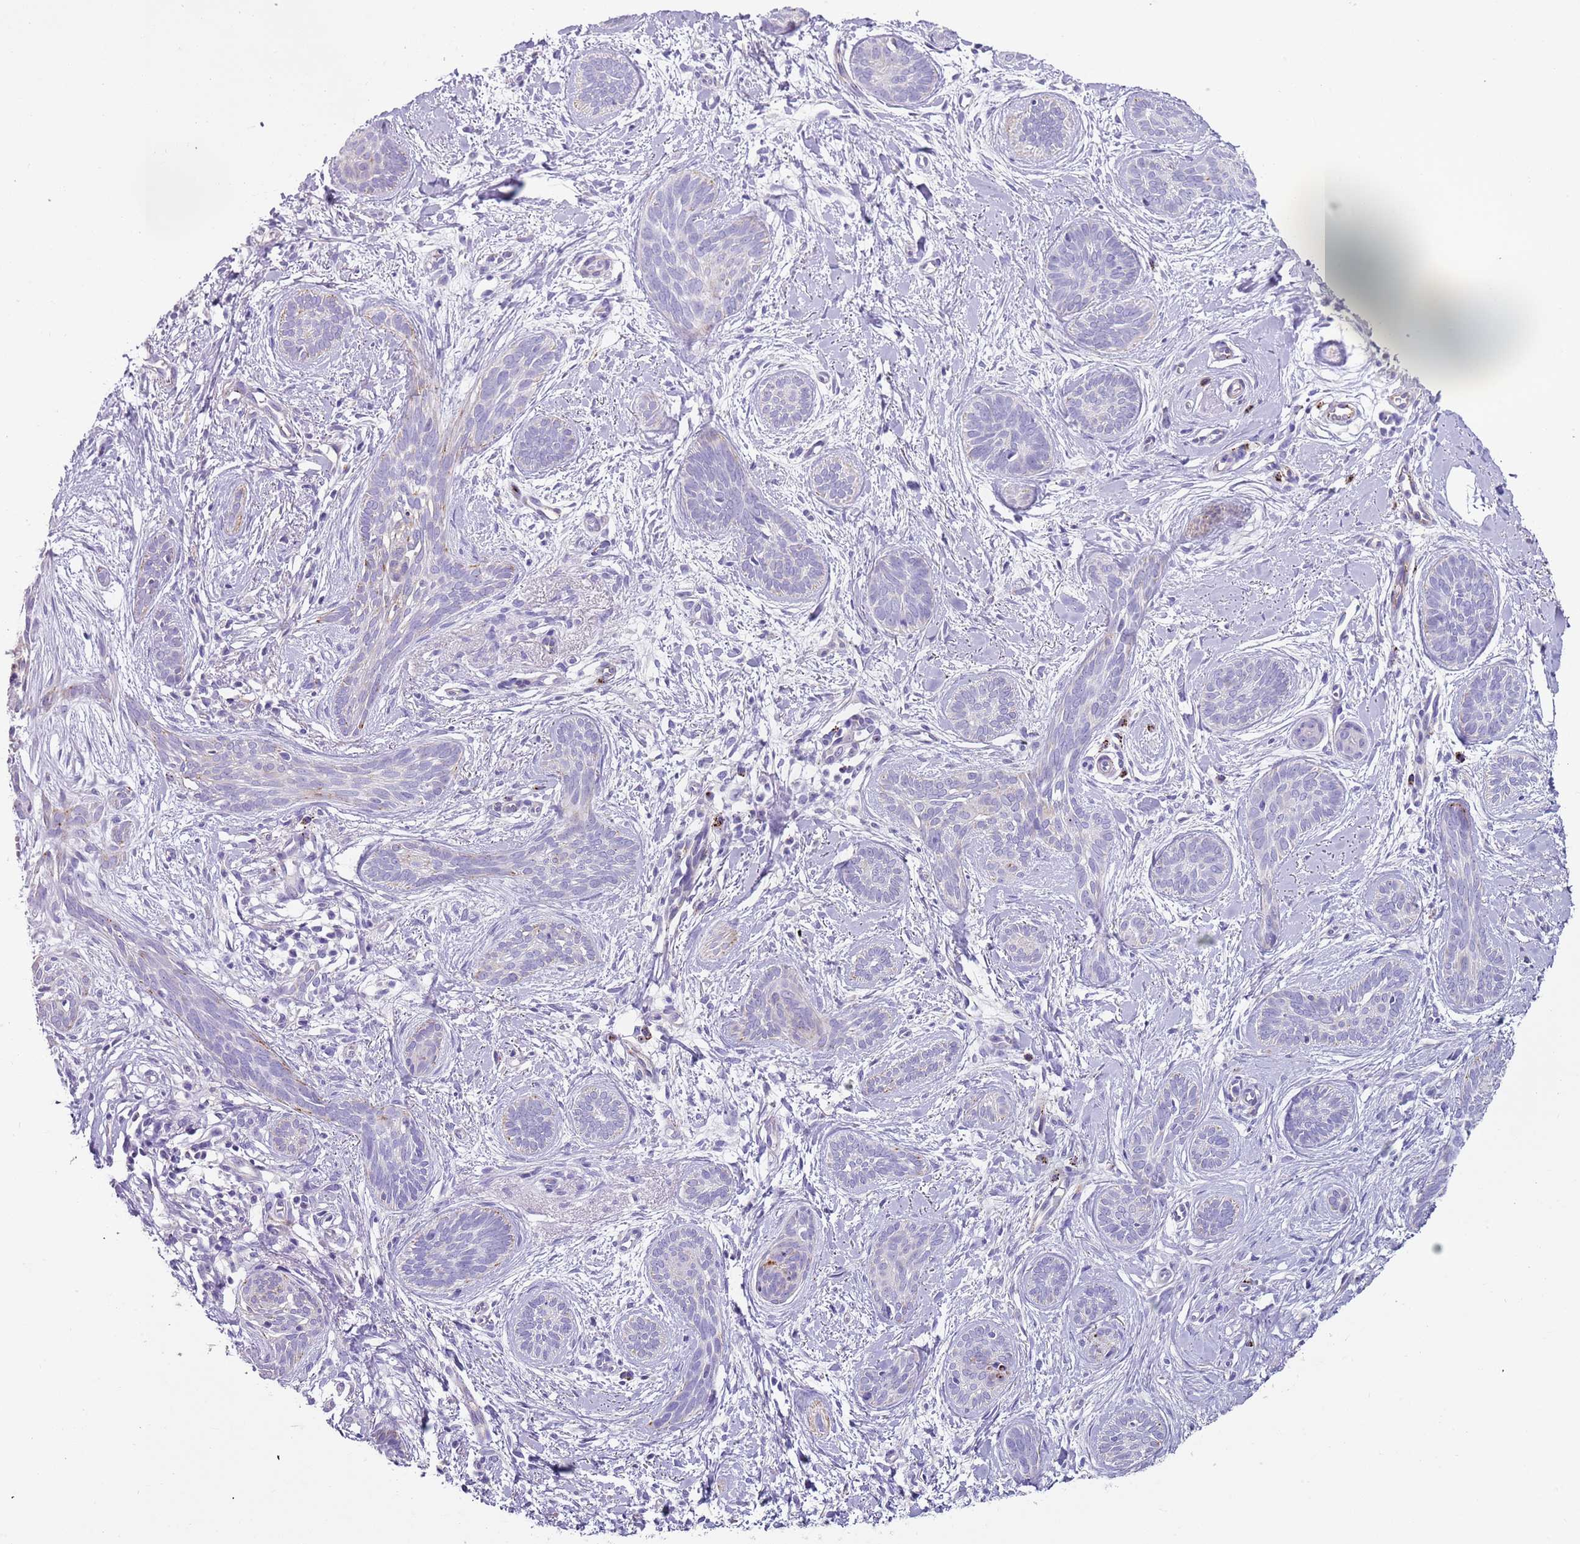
{"staining": {"intensity": "negative", "quantity": "none", "location": "none"}, "tissue": "skin cancer", "cell_type": "Tumor cells", "image_type": "cancer", "snomed": [{"axis": "morphology", "description": "Basal cell carcinoma"}, {"axis": "topography", "description": "Skin"}], "caption": "The photomicrograph shows no significant positivity in tumor cells of basal cell carcinoma (skin).", "gene": "LRRN3", "patient": {"sex": "female", "age": 81}}